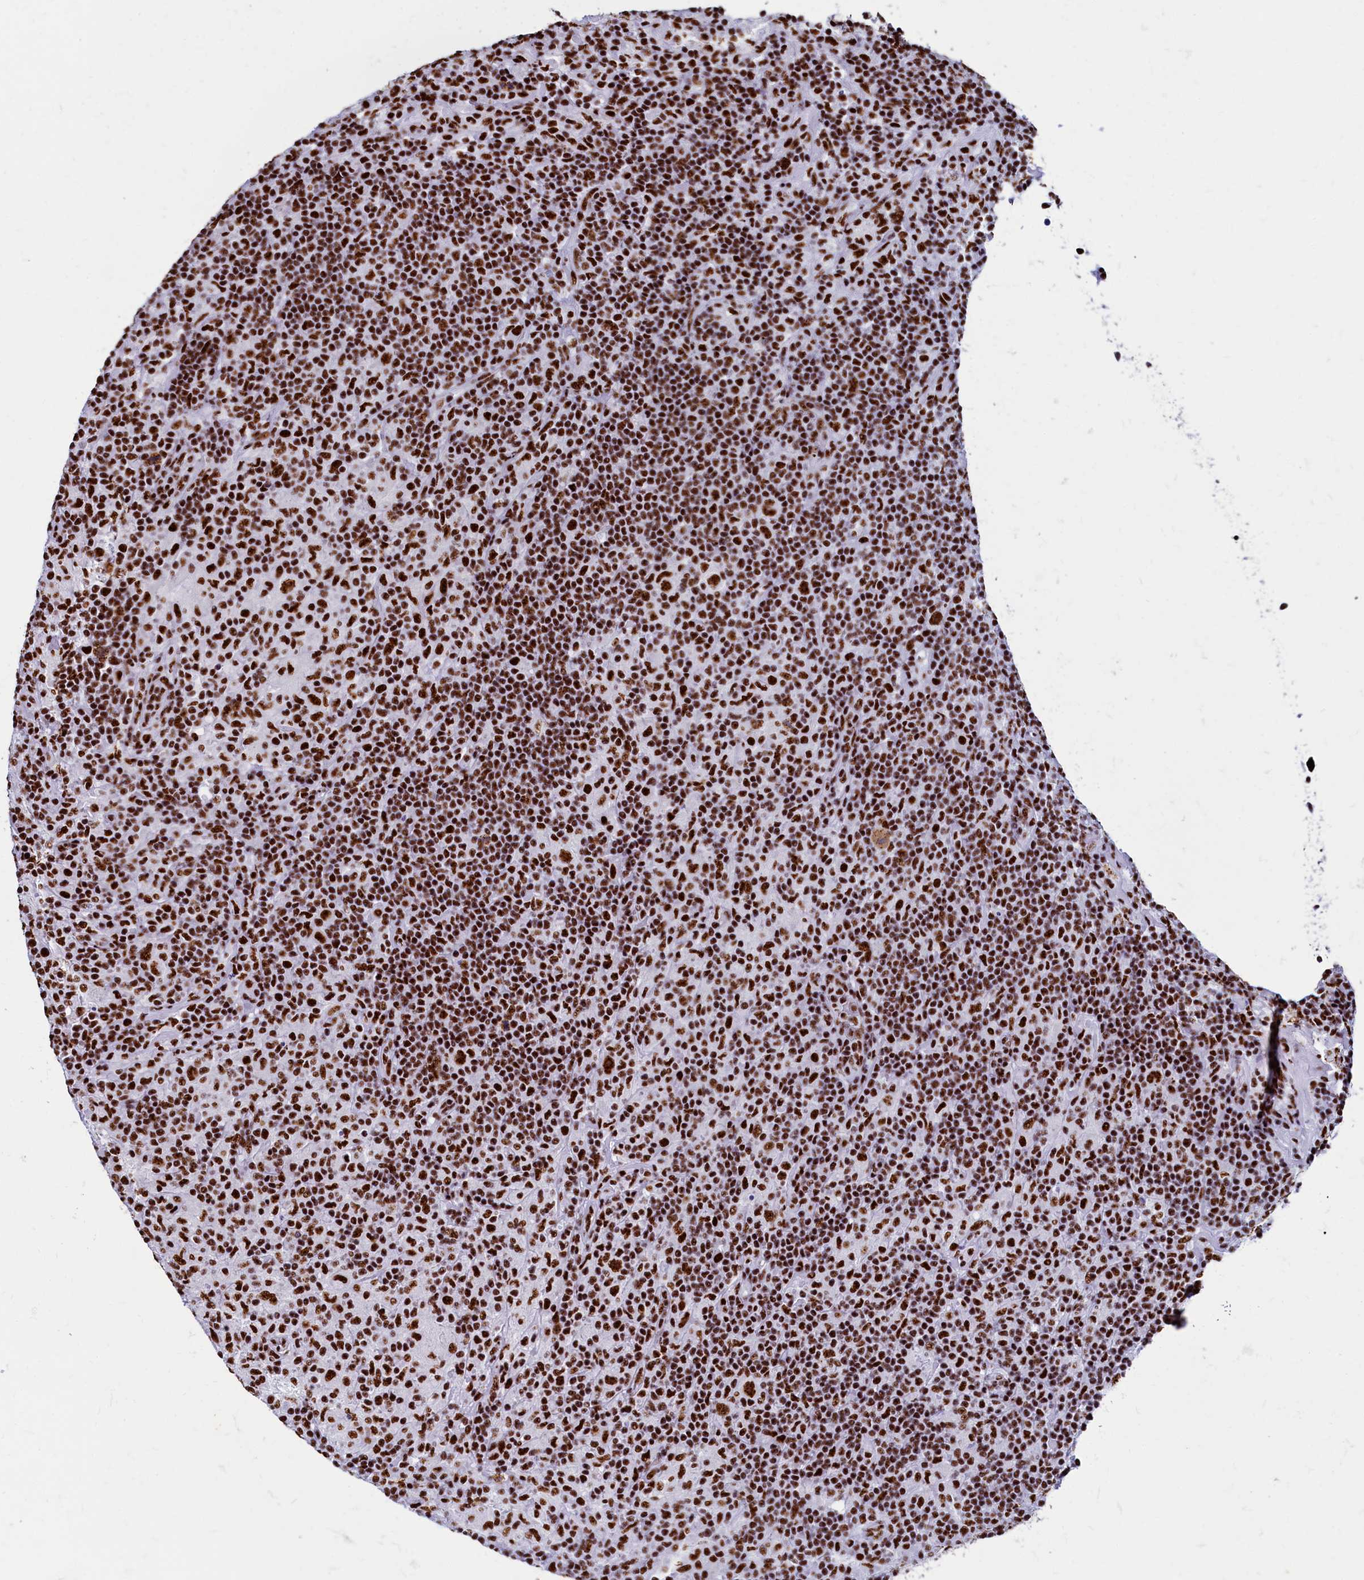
{"staining": {"intensity": "strong", "quantity": ">75%", "location": "nuclear"}, "tissue": "lymphoma", "cell_type": "Tumor cells", "image_type": "cancer", "snomed": [{"axis": "morphology", "description": "Hodgkin's disease, NOS"}, {"axis": "topography", "description": "Lymph node"}], "caption": "Human Hodgkin's disease stained with a brown dye displays strong nuclear positive staining in approximately >75% of tumor cells.", "gene": "SRRM2", "patient": {"sex": "male", "age": 70}}